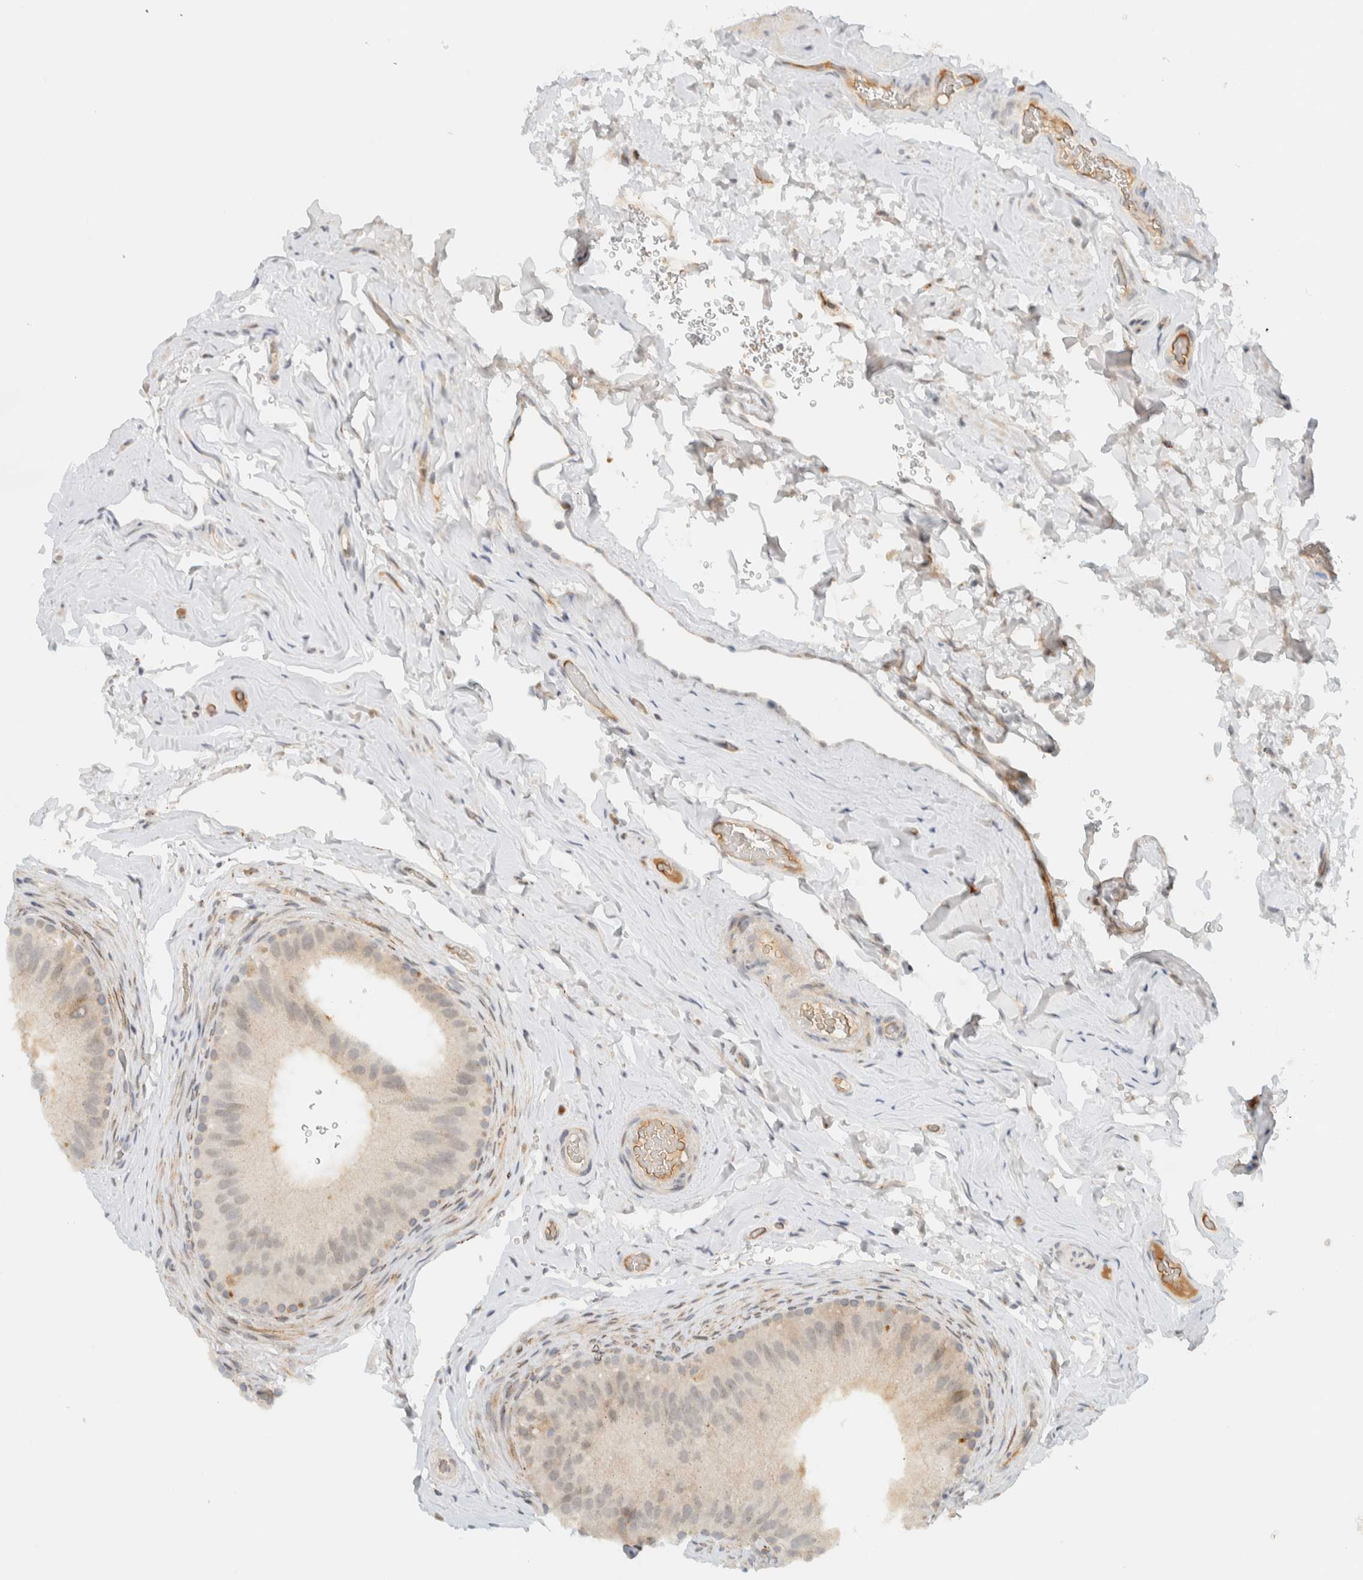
{"staining": {"intensity": "moderate", "quantity": "<25%", "location": "cytoplasmic/membranous"}, "tissue": "epididymis", "cell_type": "Glandular cells", "image_type": "normal", "snomed": [{"axis": "morphology", "description": "Normal tissue, NOS"}, {"axis": "topography", "description": "Vascular tissue"}, {"axis": "topography", "description": "Epididymis"}], "caption": "A high-resolution photomicrograph shows IHC staining of unremarkable epididymis, which displays moderate cytoplasmic/membranous expression in about <25% of glandular cells.", "gene": "ITPRID1", "patient": {"sex": "male", "age": 49}}